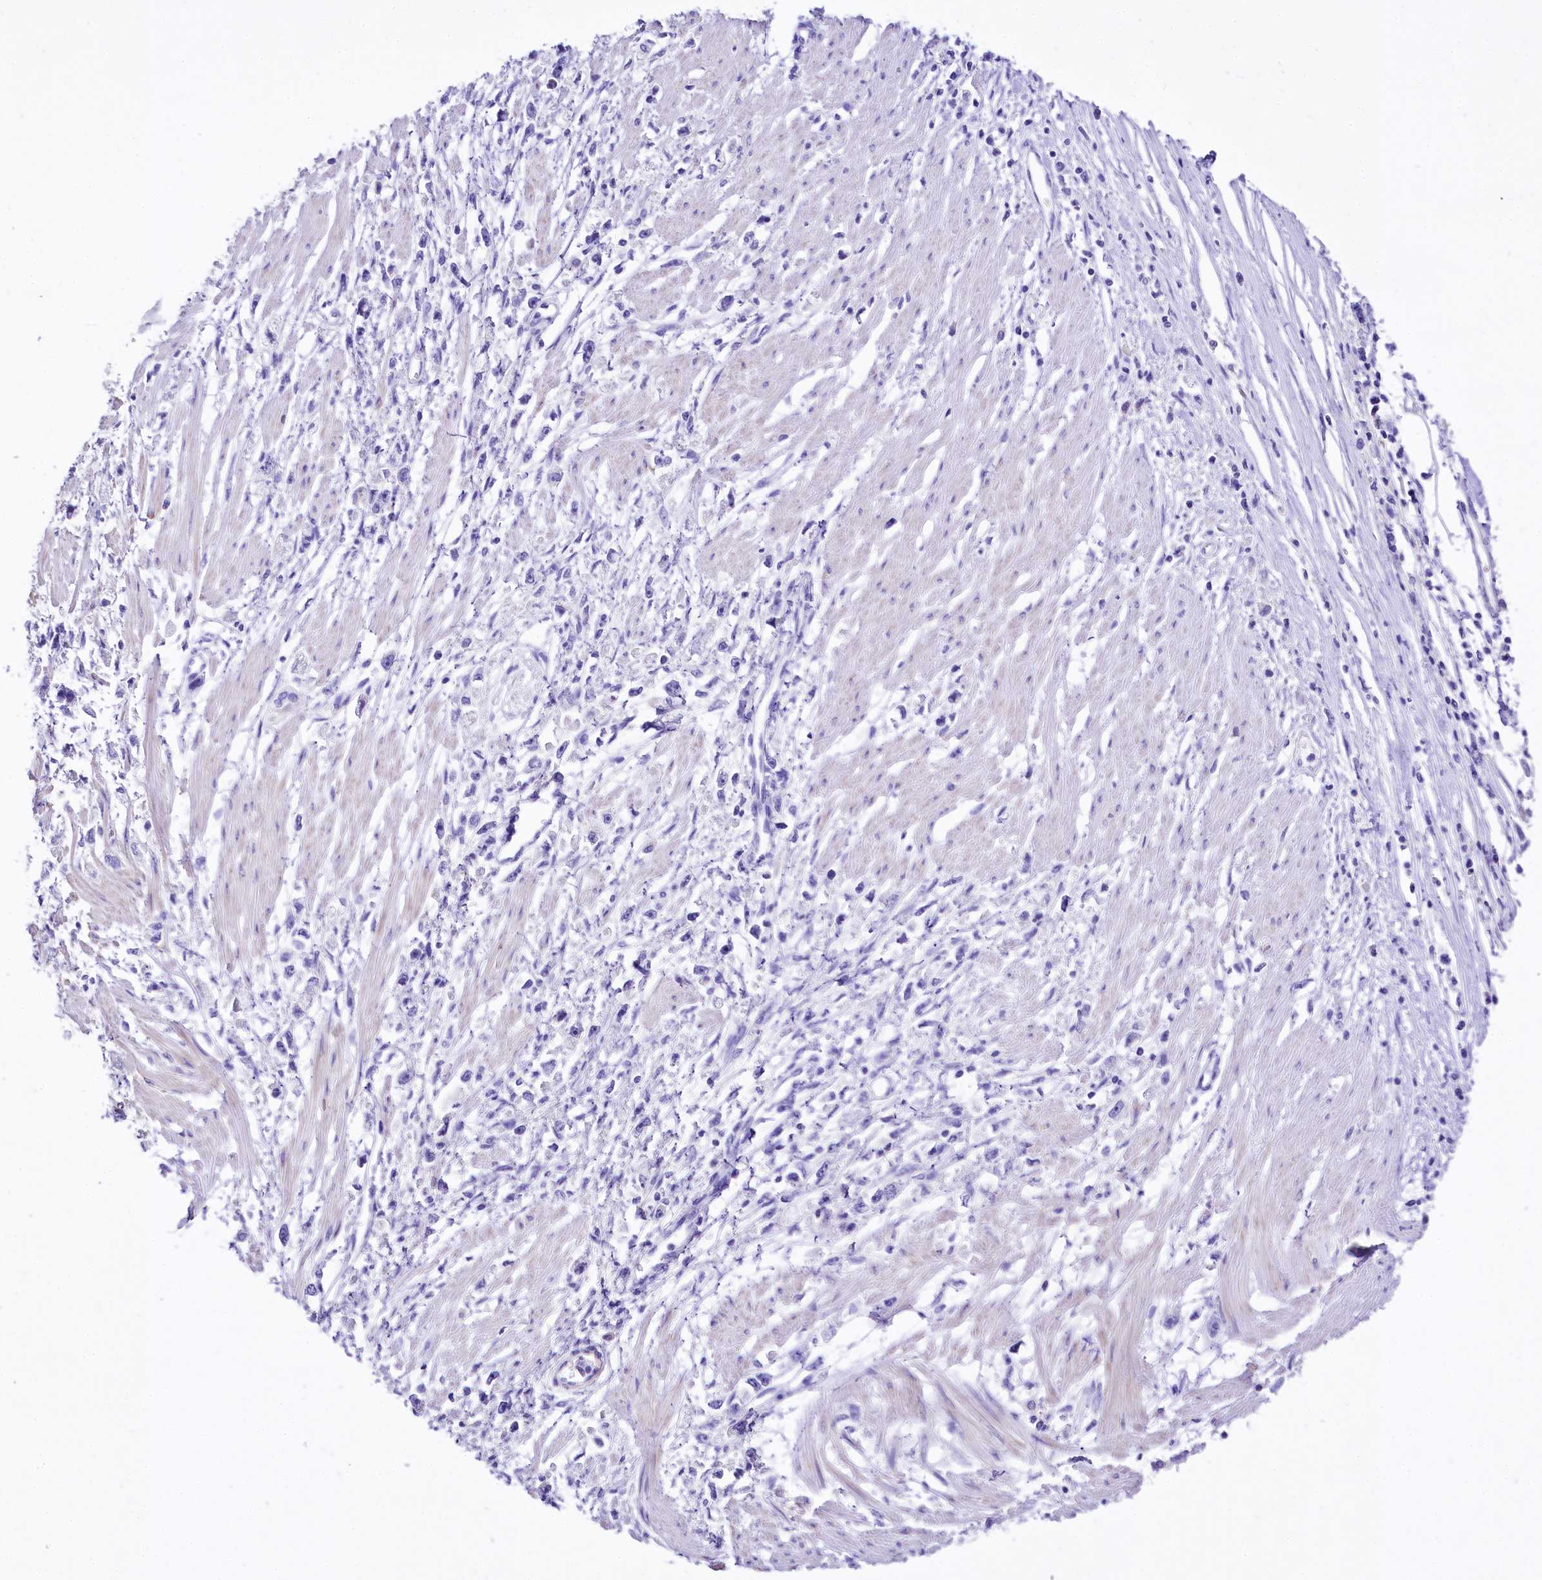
{"staining": {"intensity": "negative", "quantity": "none", "location": "none"}, "tissue": "stomach cancer", "cell_type": "Tumor cells", "image_type": "cancer", "snomed": [{"axis": "morphology", "description": "Adenocarcinoma, NOS"}, {"axis": "topography", "description": "Stomach"}], "caption": "Protein analysis of adenocarcinoma (stomach) shows no significant staining in tumor cells.", "gene": "A2ML1", "patient": {"sex": "female", "age": 59}}